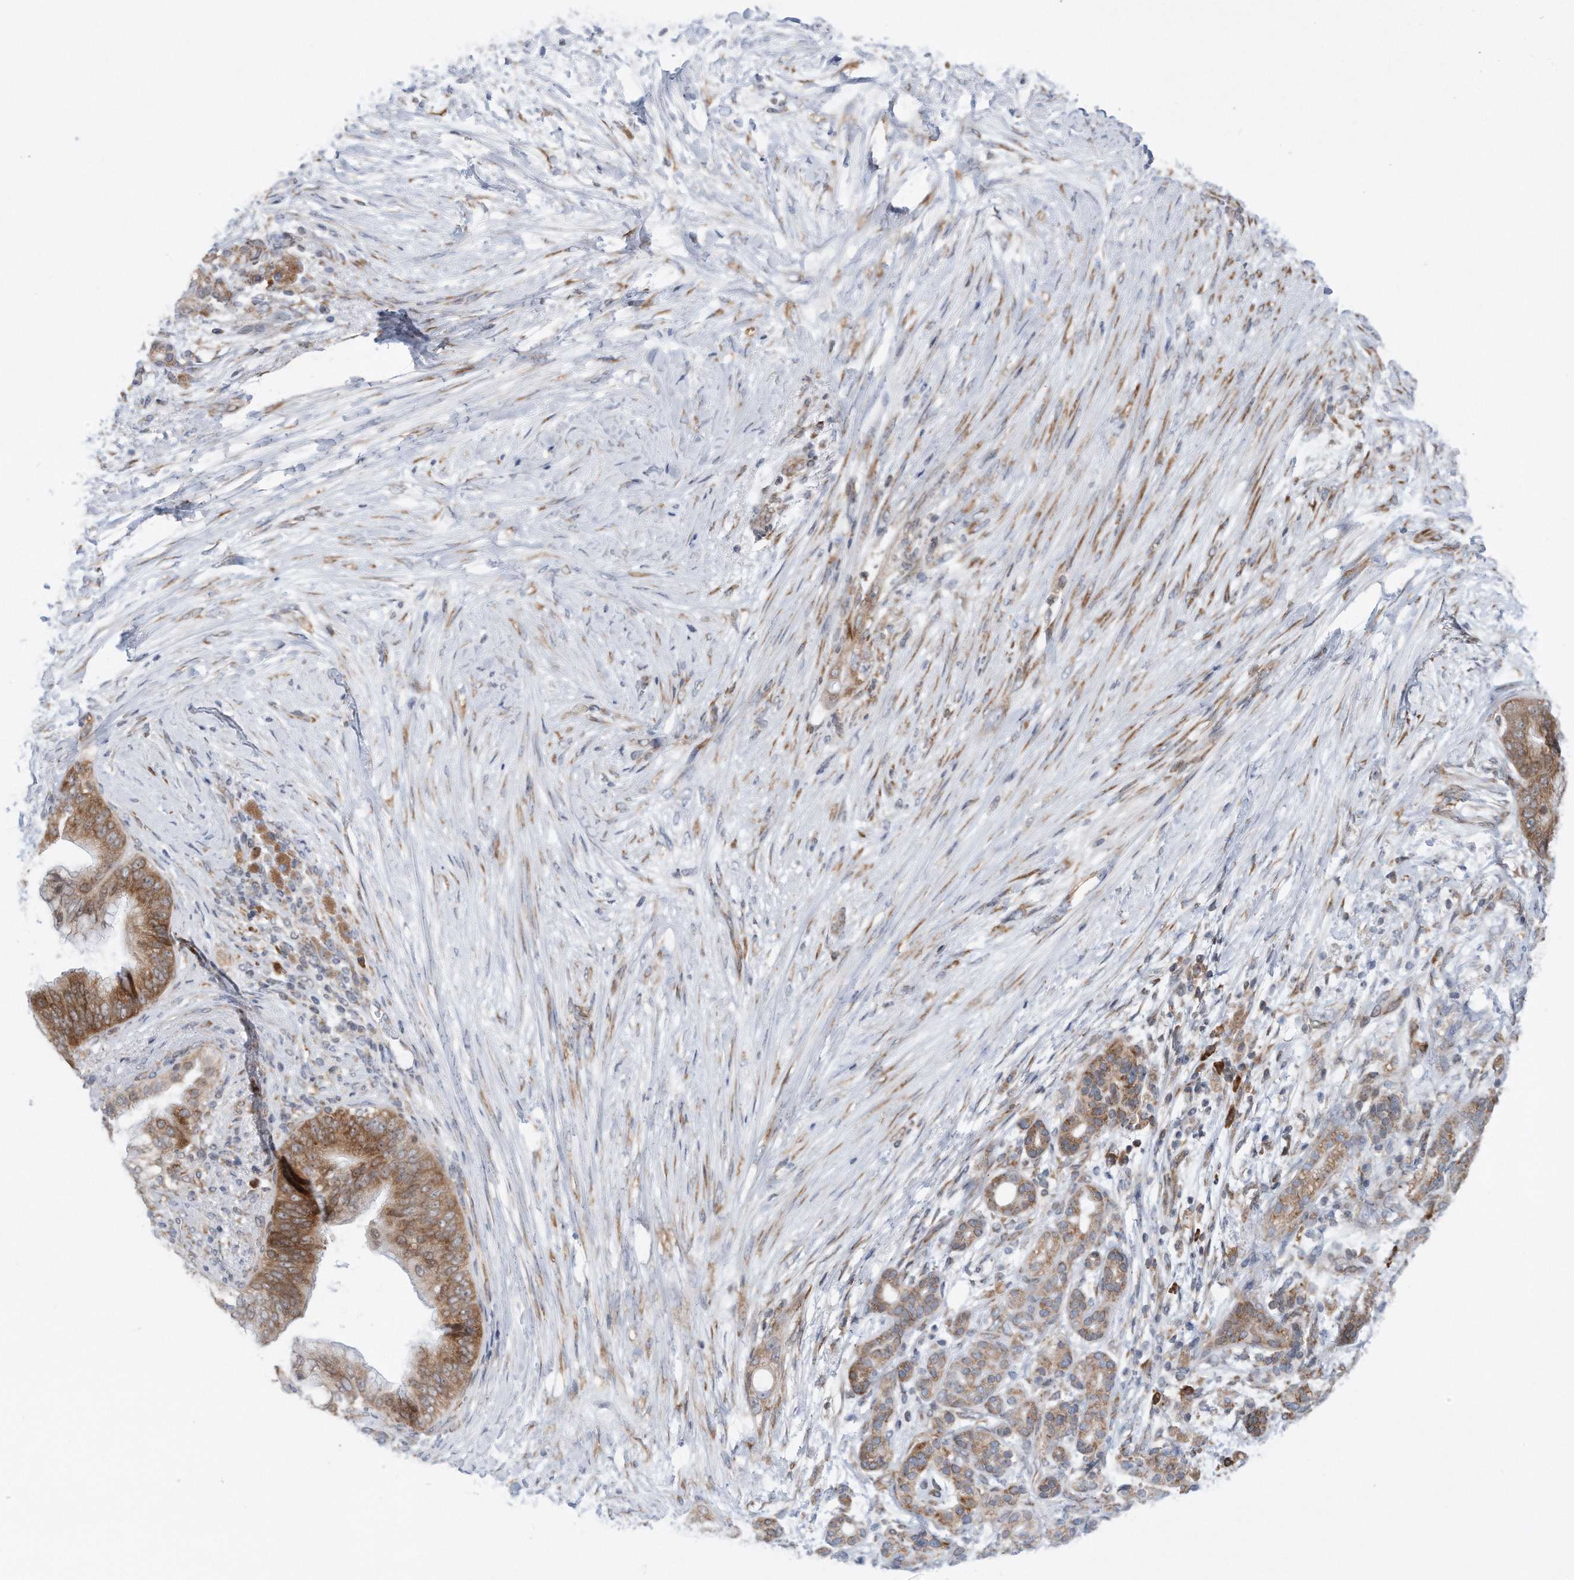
{"staining": {"intensity": "moderate", "quantity": ">75%", "location": "cytoplasmic/membranous"}, "tissue": "pancreatic cancer", "cell_type": "Tumor cells", "image_type": "cancer", "snomed": [{"axis": "morphology", "description": "Adenocarcinoma, NOS"}, {"axis": "topography", "description": "Pancreas"}], "caption": "Immunohistochemical staining of human pancreatic cancer exhibits medium levels of moderate cytoplasmic/membranous expression in approximately >75% of tumor cells. (DAB (3,3'-diaminobenzidine) IHC with brightfield microscopy, high magnification).", "gene": "RPL26L1", "patient": {"sex": "male", "age": 53}}